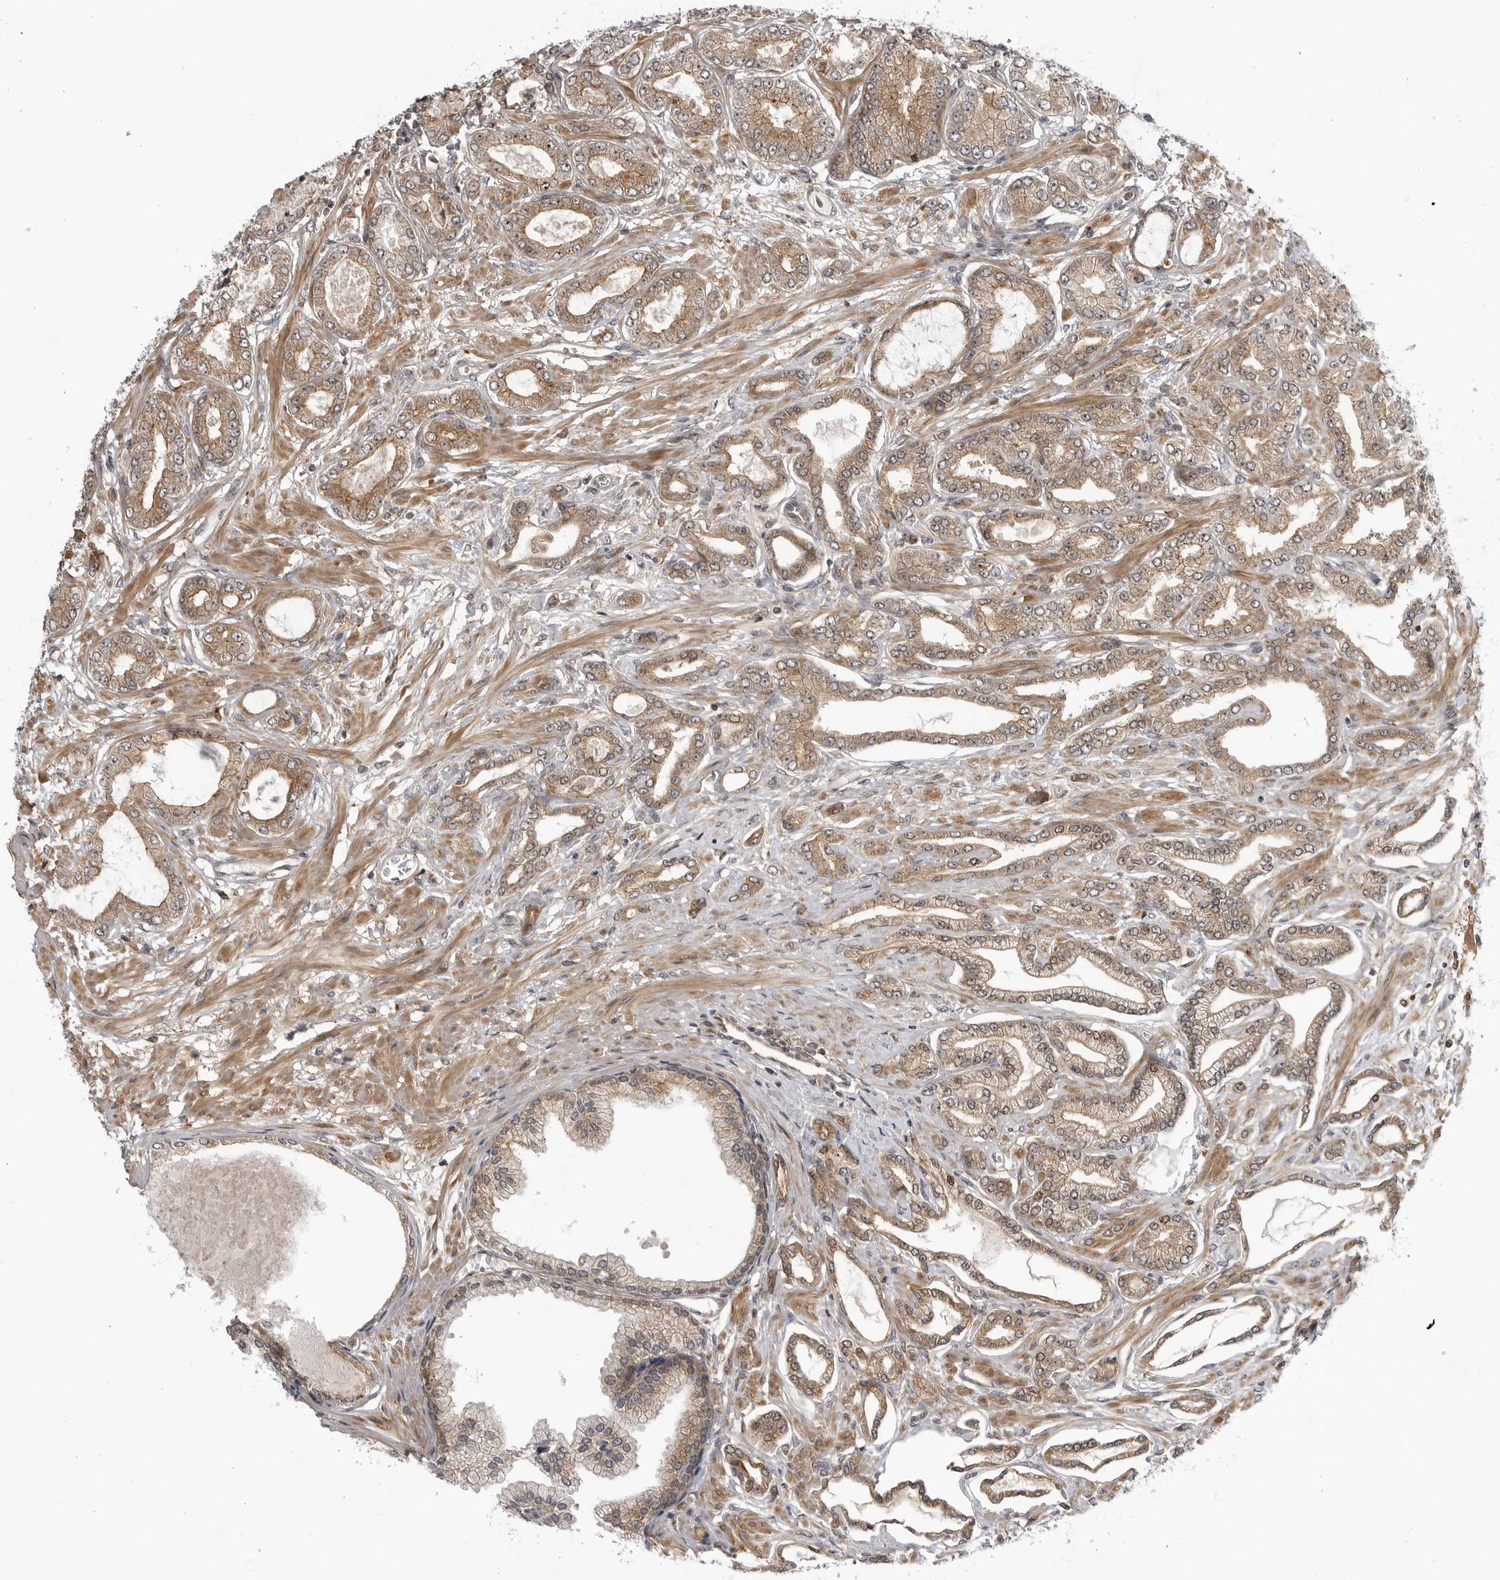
{"staining": {"intensity": "moderate", "quantity": ">75%", "location": "cytoplasmic/membranous"}, "tissue": "prostate cancer", "cell_type": "Tumor cells", "image_type": "cancer", "snomed": [{"axis": "morphology", "description": "Adenocarcinoma, Low grade"}, {"axis": "topography", "description": "Prostate"}], "caption": "Protein expression analysis of human prostate cancer reveals moderate cytoplasmic/membranous positivity in about >75% of tumor cells.", "gene": "LRRC45", "patient": {"sex": "male", "age": 63}}